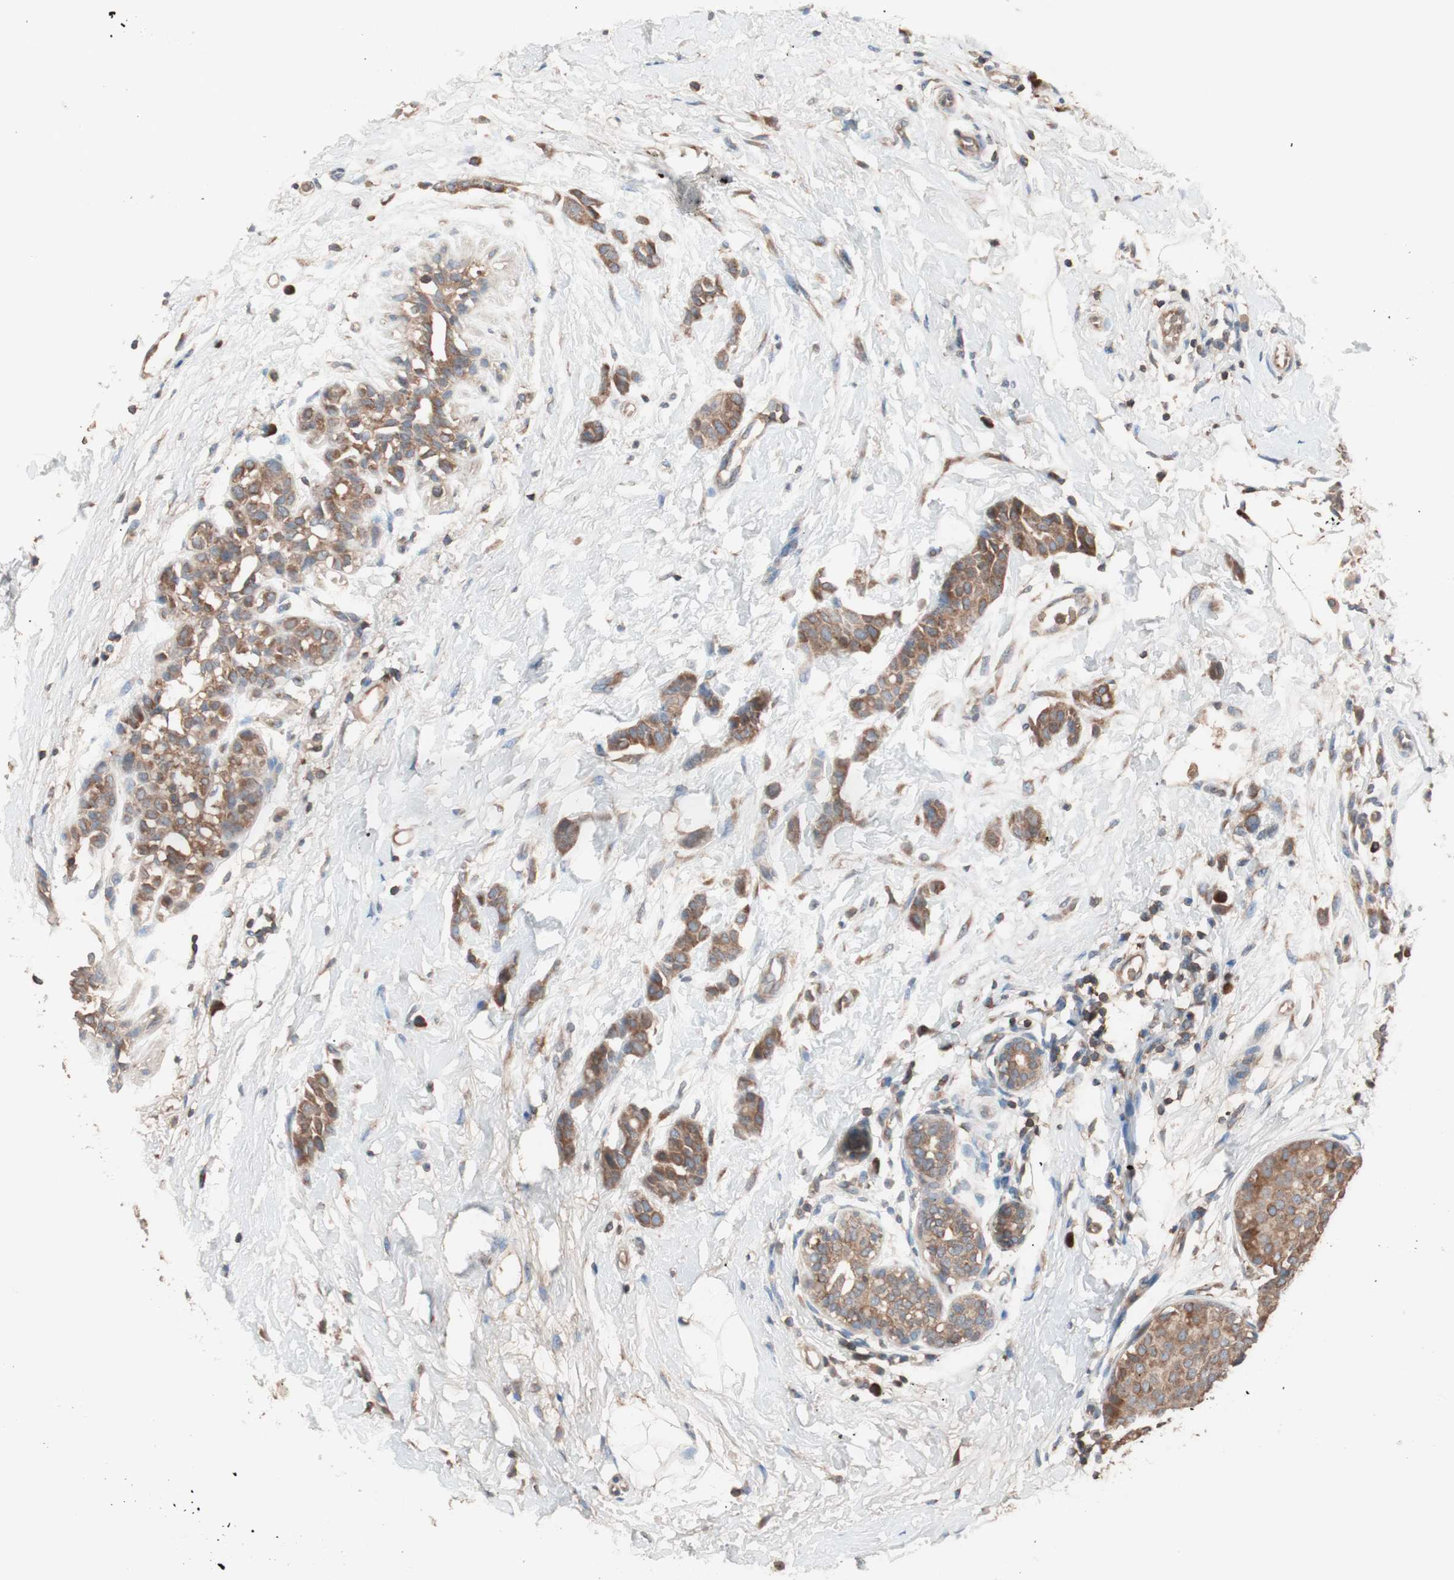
{"staining": {"intensity": "moderate", "quantity": ">75%", "location": "cytoplasmic/membranous"}, "tissue": "breast cancer", "cell_type": "Tumor cells", "image_type": "cancer", "snomed": [{"axis": "morphology", "description": "Lobular carcinoma, in situ"}, {"axis": "morphology", "description": "Lobular carcinoma"}, {"axis": "topography", "description": "Breast"}], "caption": "A micrograph of human breast cancer stained for a protein exhibits moderate cytoplasmic/membranous brown staining in tumor cells.", "gene": "GLYCTK", "patient": {"sex": "female", "age": 41}}